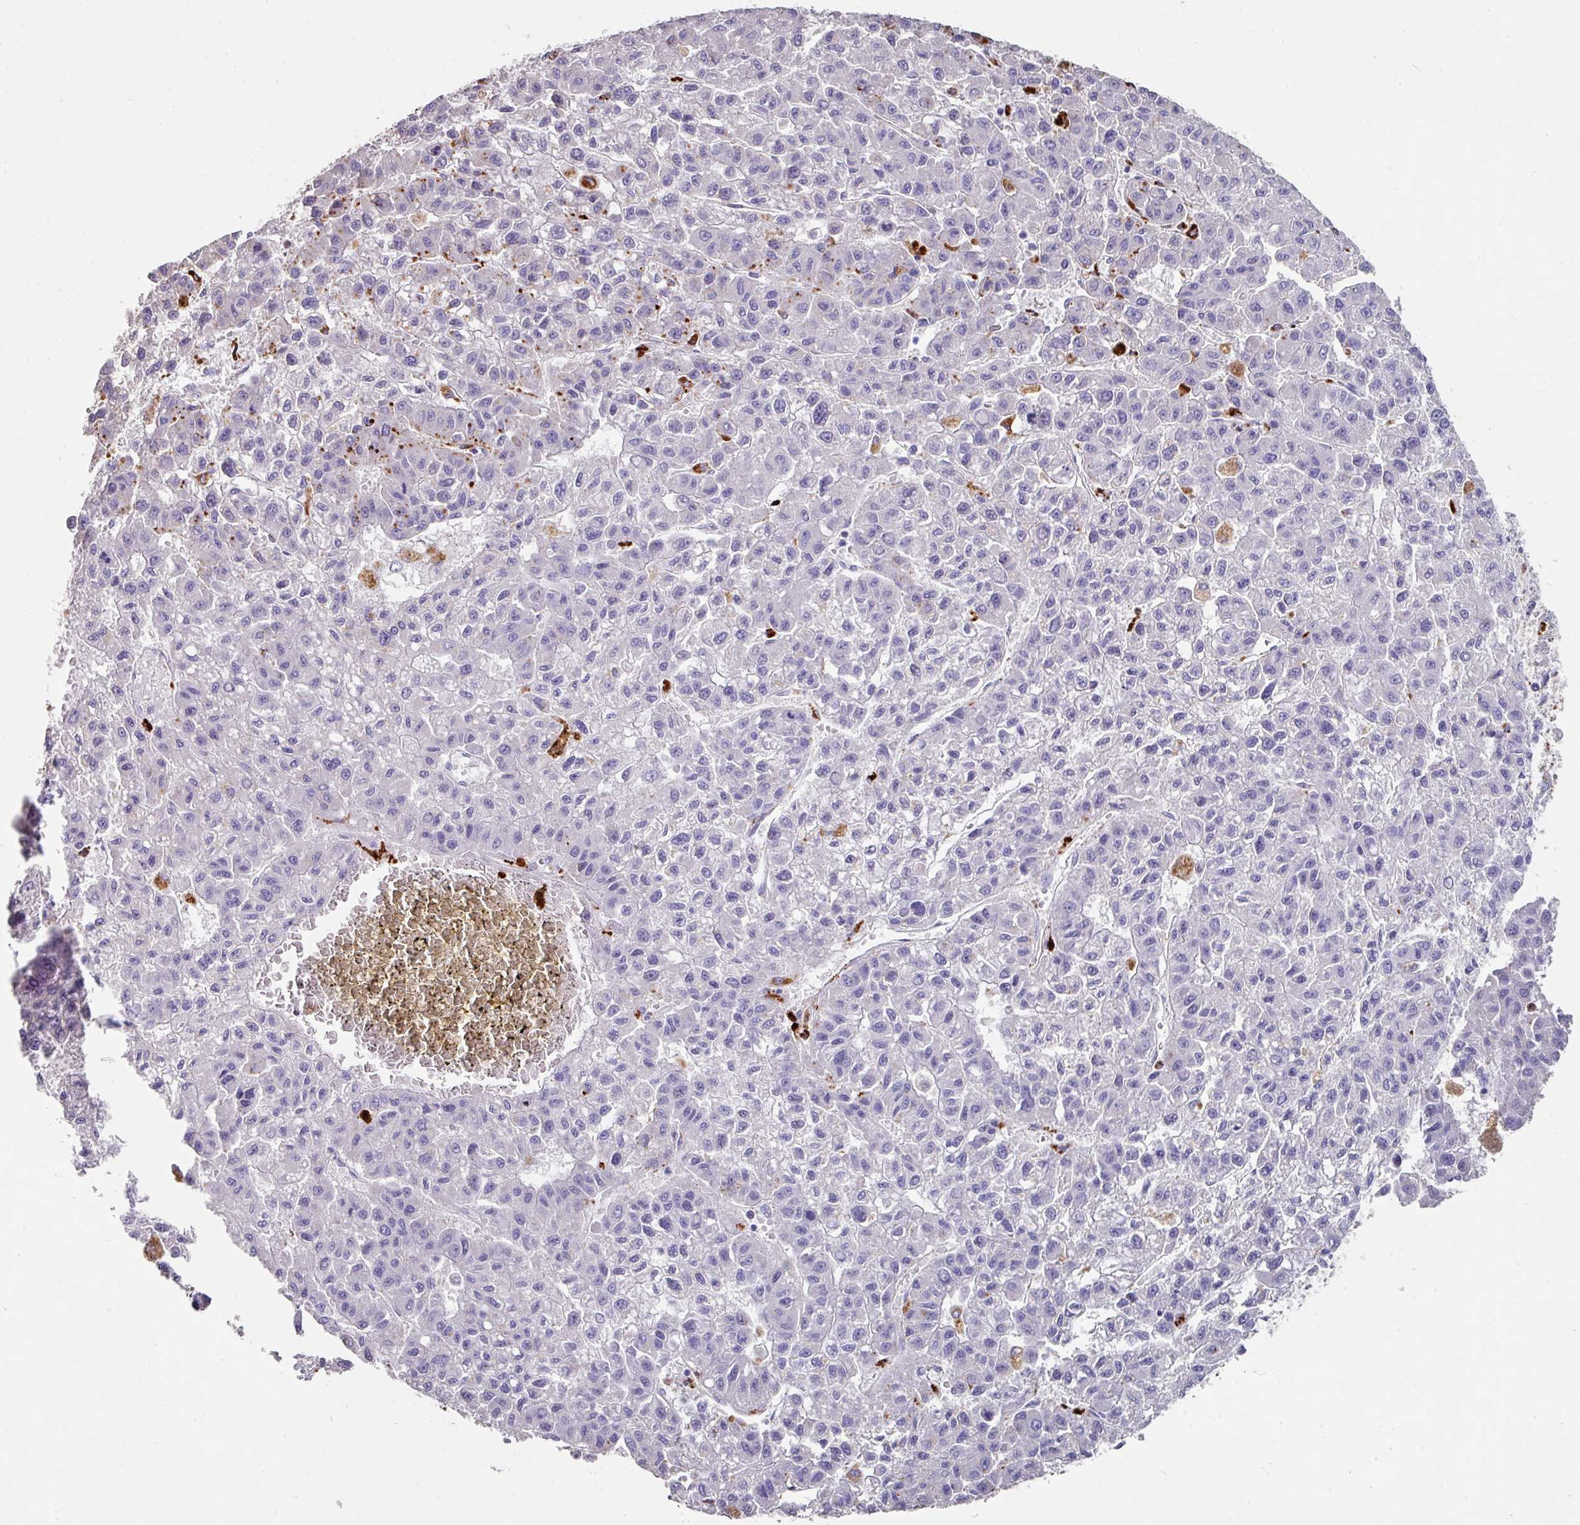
{"staining": {"intensity": "negative", "quantity": "none", "location": "none"}, "tissue": "liver cancer", "cell_type": "Tumor cells", "image_type": "cancer", "snomed": [{"axis": "morphology", "description": "Carcinoma, Hepatocellular, NOS"}, {"axis": "topography", "description": "Liver"}], "caption": "A high-resolution photomicrograph shows immunohistochemistry staining of liver hepatocellular carcinoma, which reveals no significant expression in tumor cells.", "gene": "CPVL", "patient": {"sex": "male", "age": 70}}